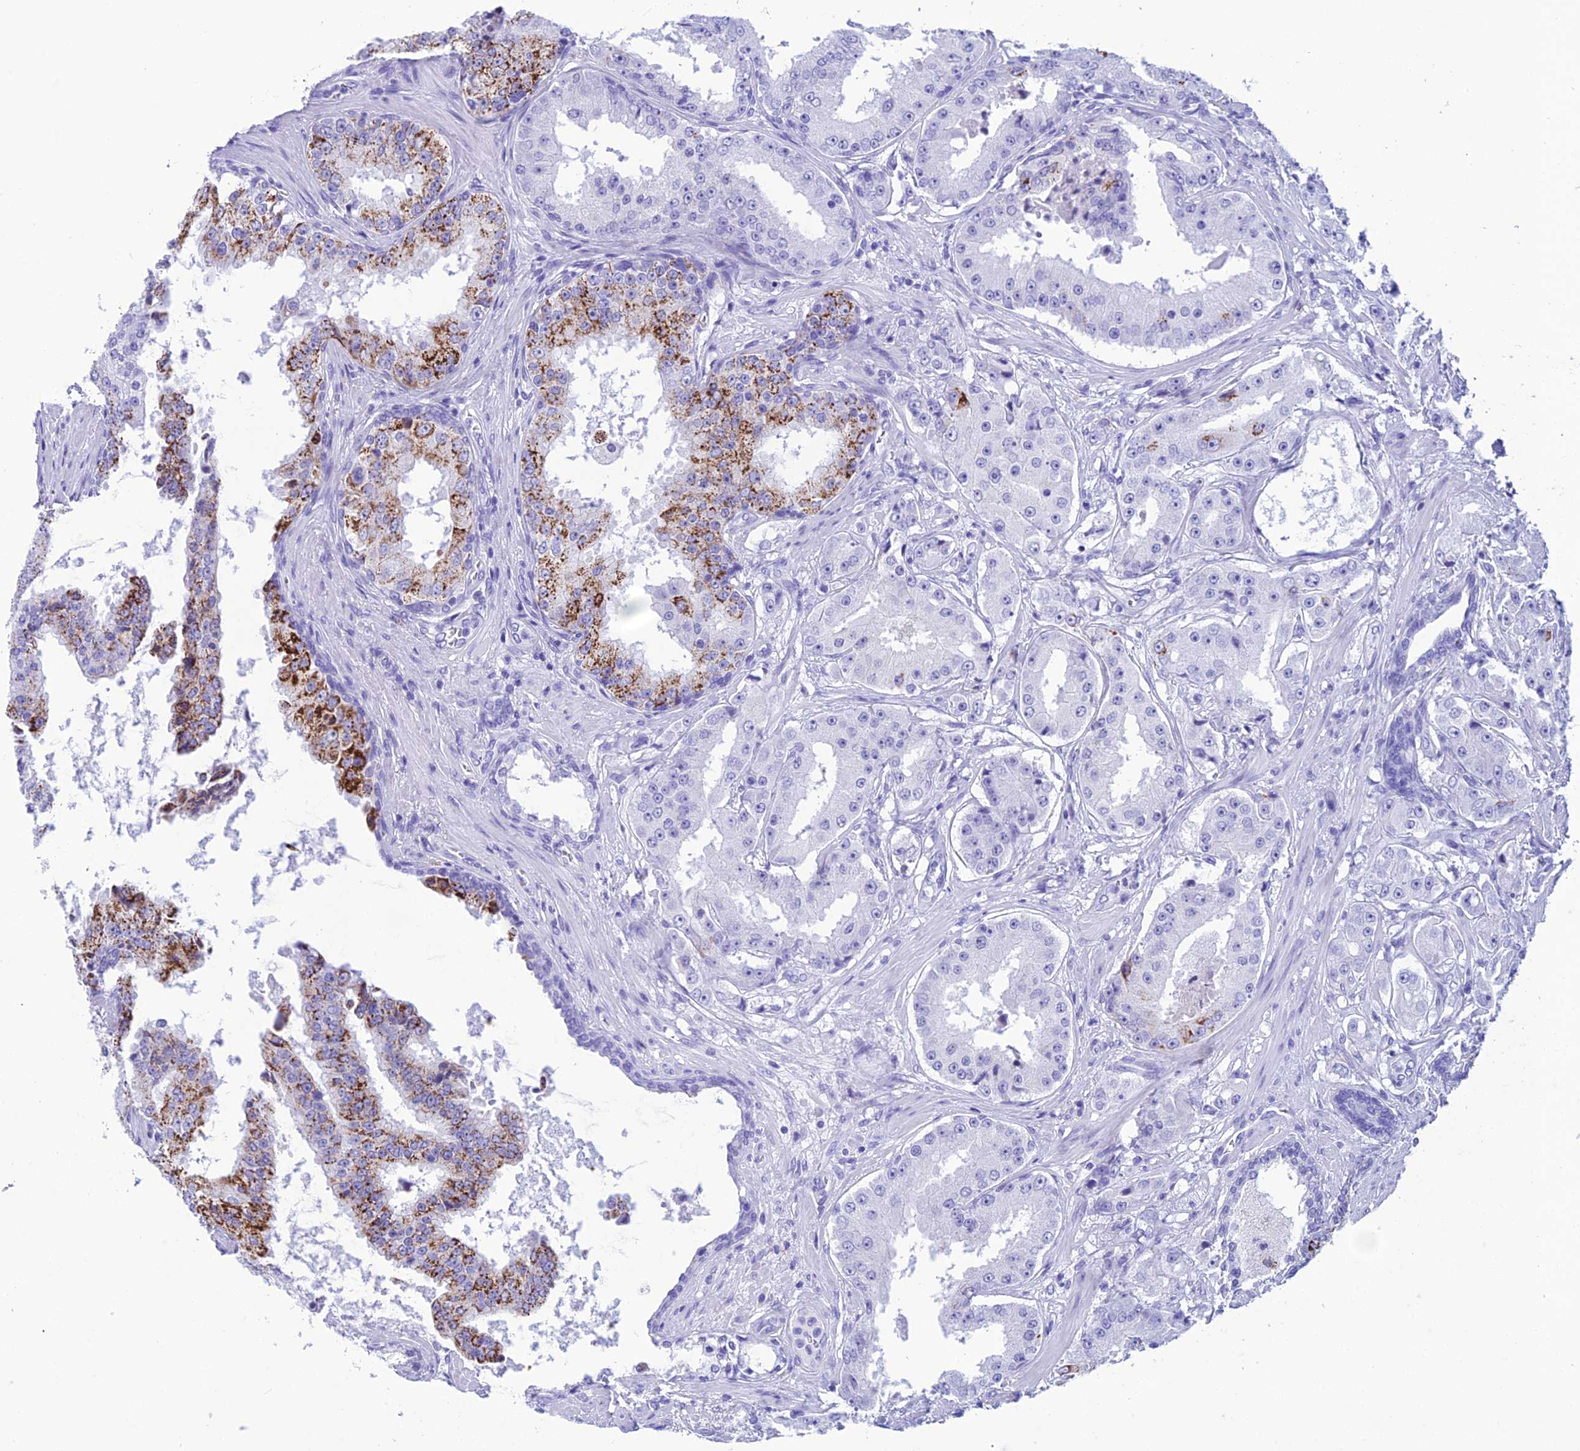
{"staining": {"intensity": "negative", "quantity": "none", "location": "none"}, "tissue": "prostate cancer", "cell_type": "Tumor cells", "image_type": "cancer", "snomed": [{"axis": "morphology", "description": "Adenocarcinoma, High grade"}, {"axis": "topography", "description": "Prostate"}], "caption": "Immunohistochemistry (IHC) histopathology image of neoplastic tissue: prostate cancer (high-grade adenocarcinoma) stained with DAB (3,3'-diaminobenzidine) demonstrates no significant protein positivity in tumor cells.", "gene": "TRAM1L1", "patient": {"sex": "male", "age": 73}}